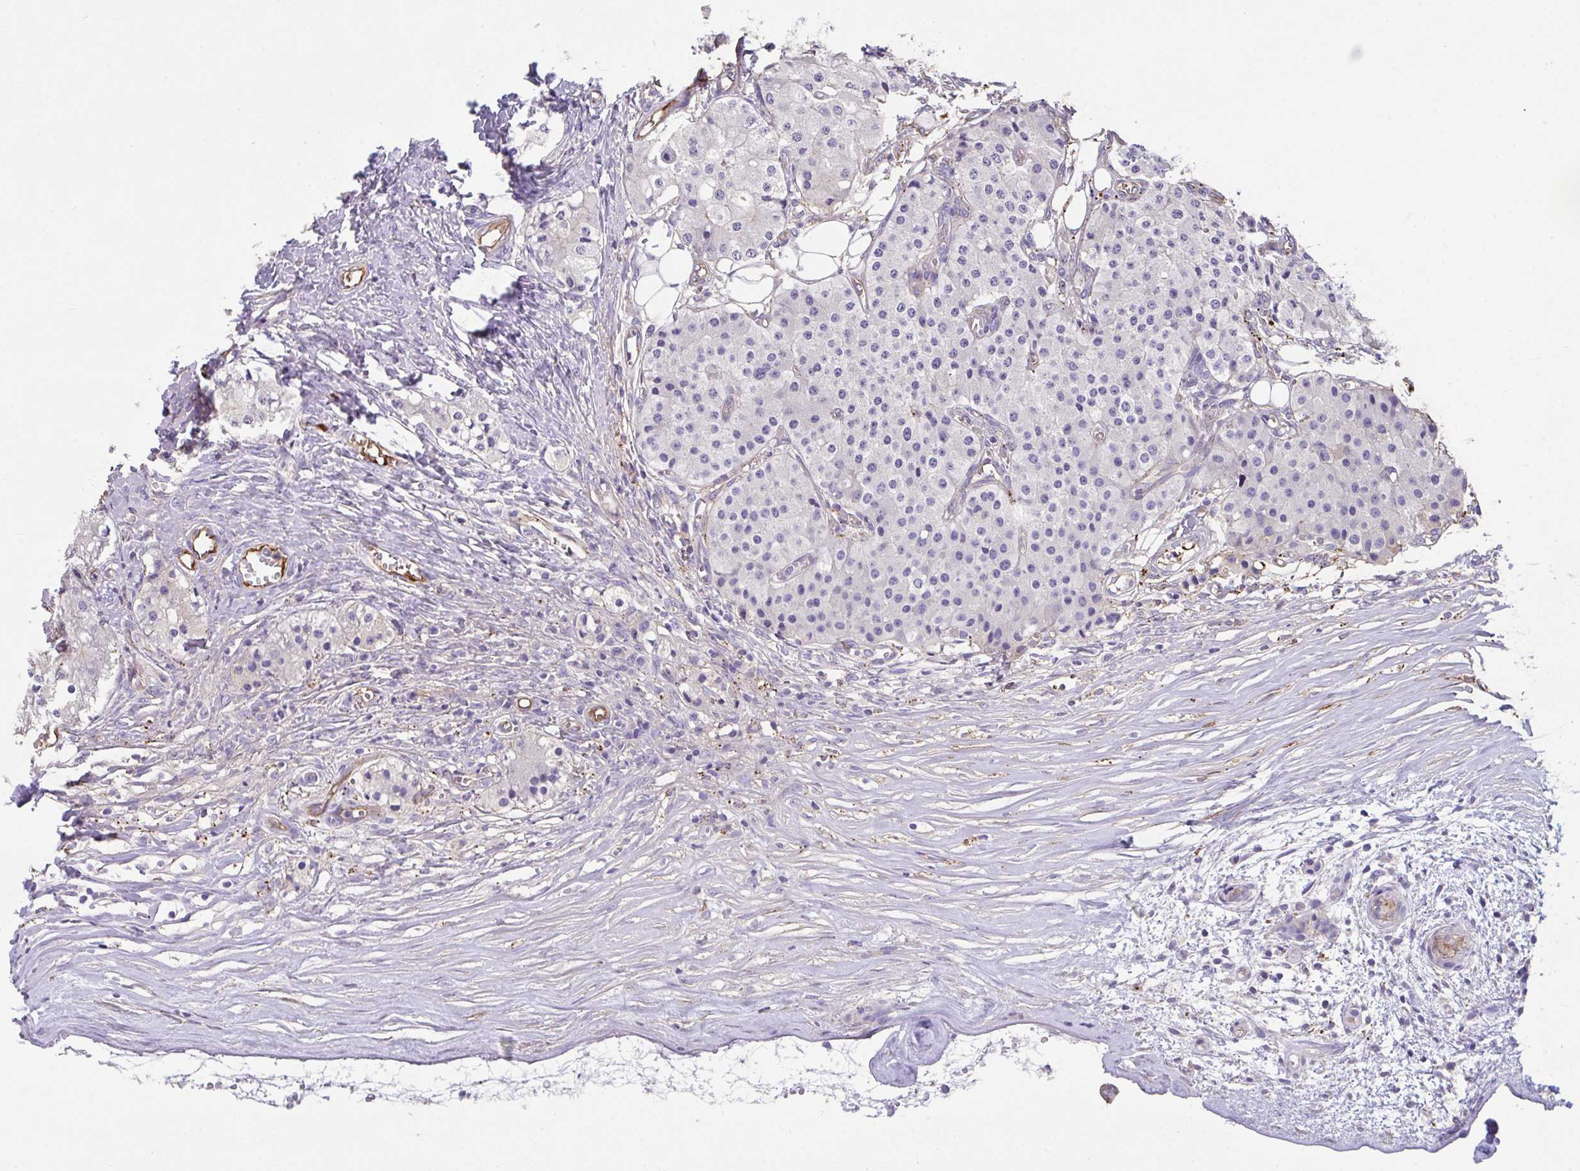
{"staining": {"intensity": "negative", "quantity": "none", "location": "none"}, "tissue": "carcinoid", "cell_type": "Tumor cells", "image_type": "cancer", "snomed": [{"axis": "morphology", "description": "Carcinoid, malignant, NOS"}, {"axis": "topography", "description": "Colon"}], "caption": "Immunohistochemistry of malignant carcinoid demonstrates no expression in tumor cells. (IHC, brightfield microscopy, high magnification).", "gene": "ZNF813", "patient": {"sex": "female", "age": 52}}